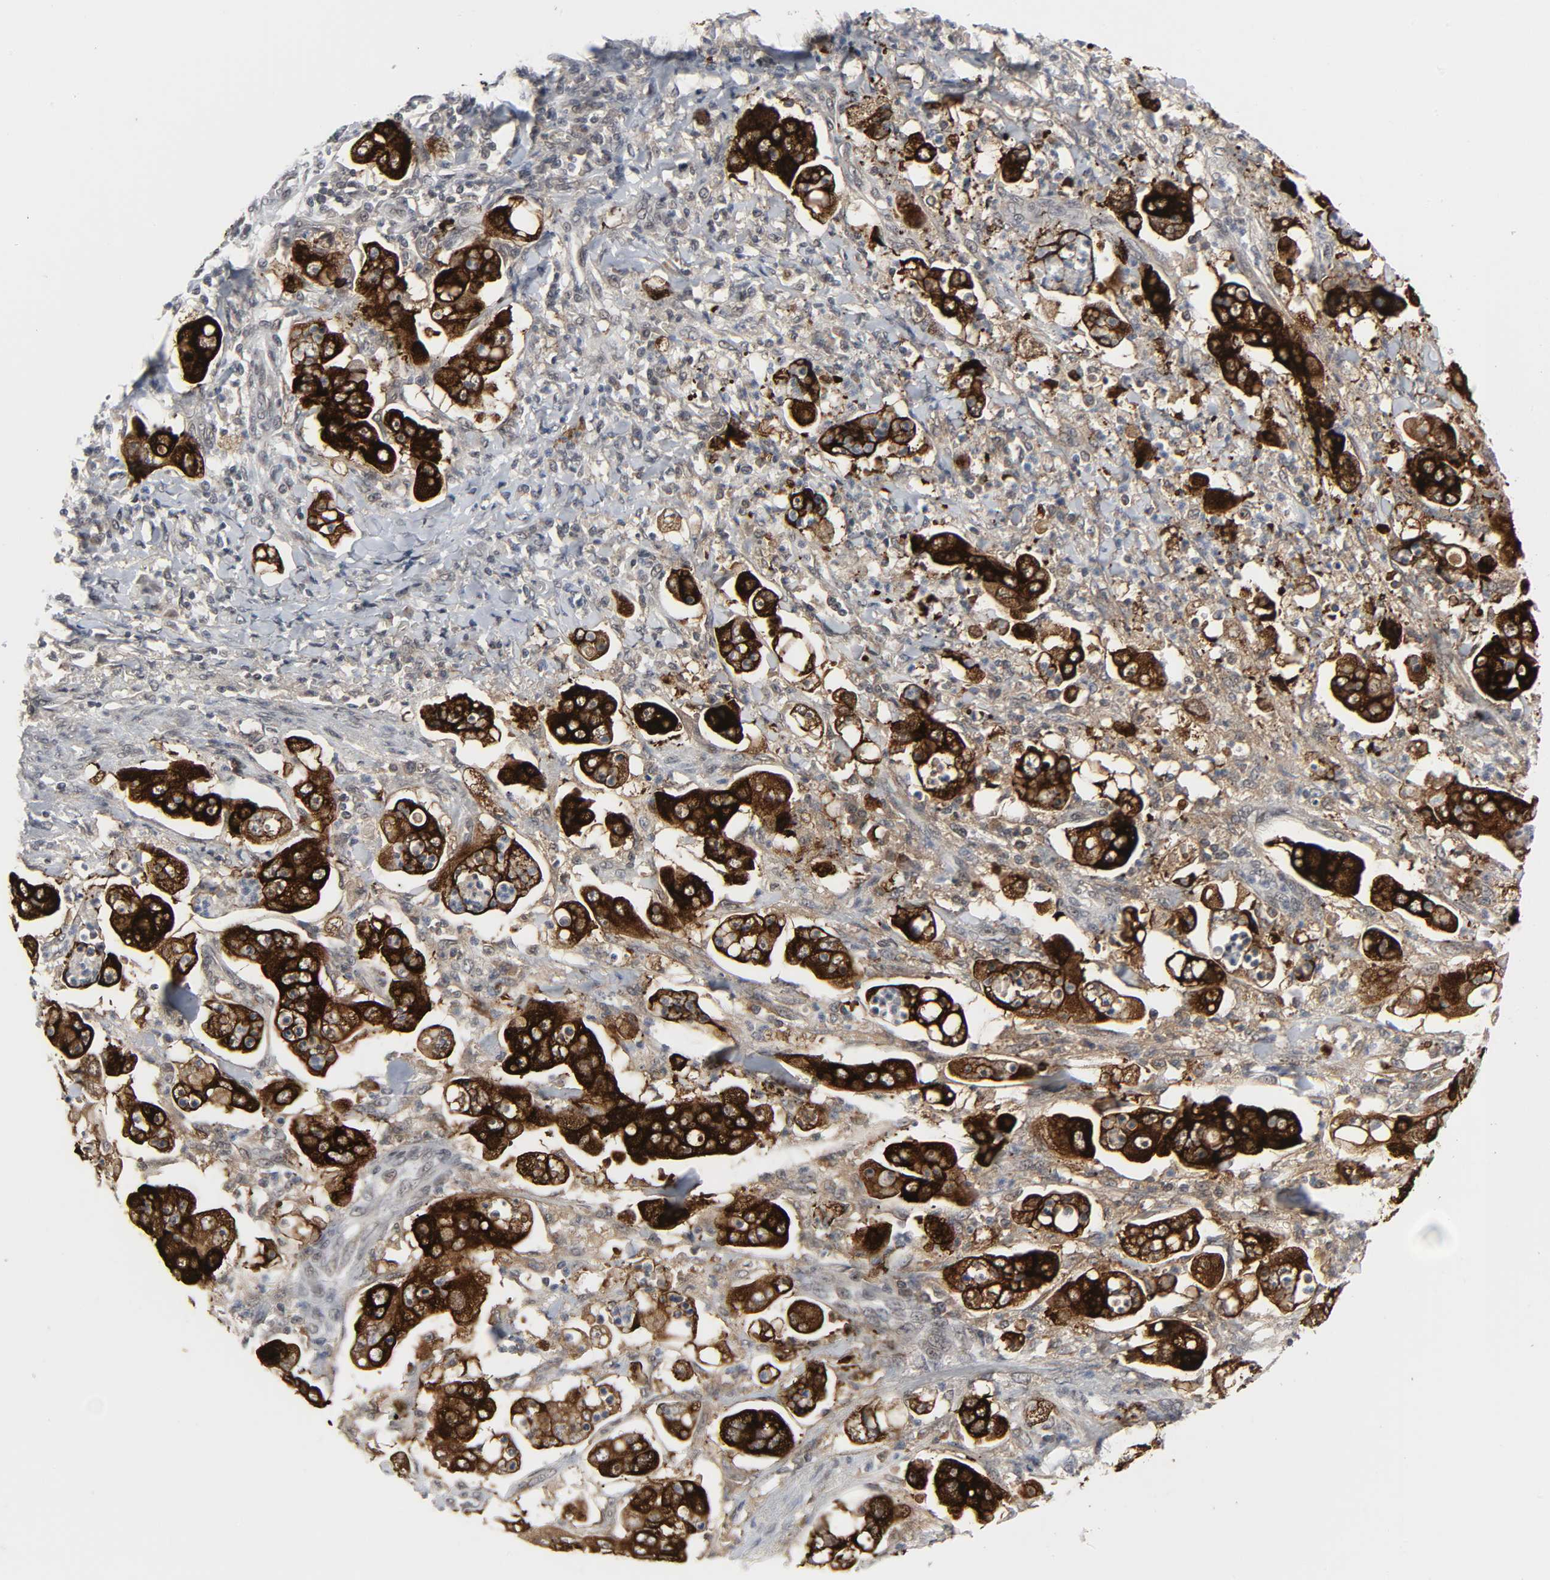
{"staining": {"intensity": "strong", "quantity": ">75%", "location": "cytoplasmic/membranous"}, "tissue": "stomach cancer", "cell_type": "Tumor cells", "image_type": "cancer", "snomed": [{"axis": "morphology", "description": "Adenocarcinoma, NOS"}, {"axis": "topography", "description": "Stomach"}], "caption": "Strong cytoplasmic/membranous positivity for a protein is seen in about >75% of tumor cells of stomach adenocarcinoma using immunohistochemistry (IHC).", "gene": "MUC1", "patient": {"sex": "male", "age": 62}}